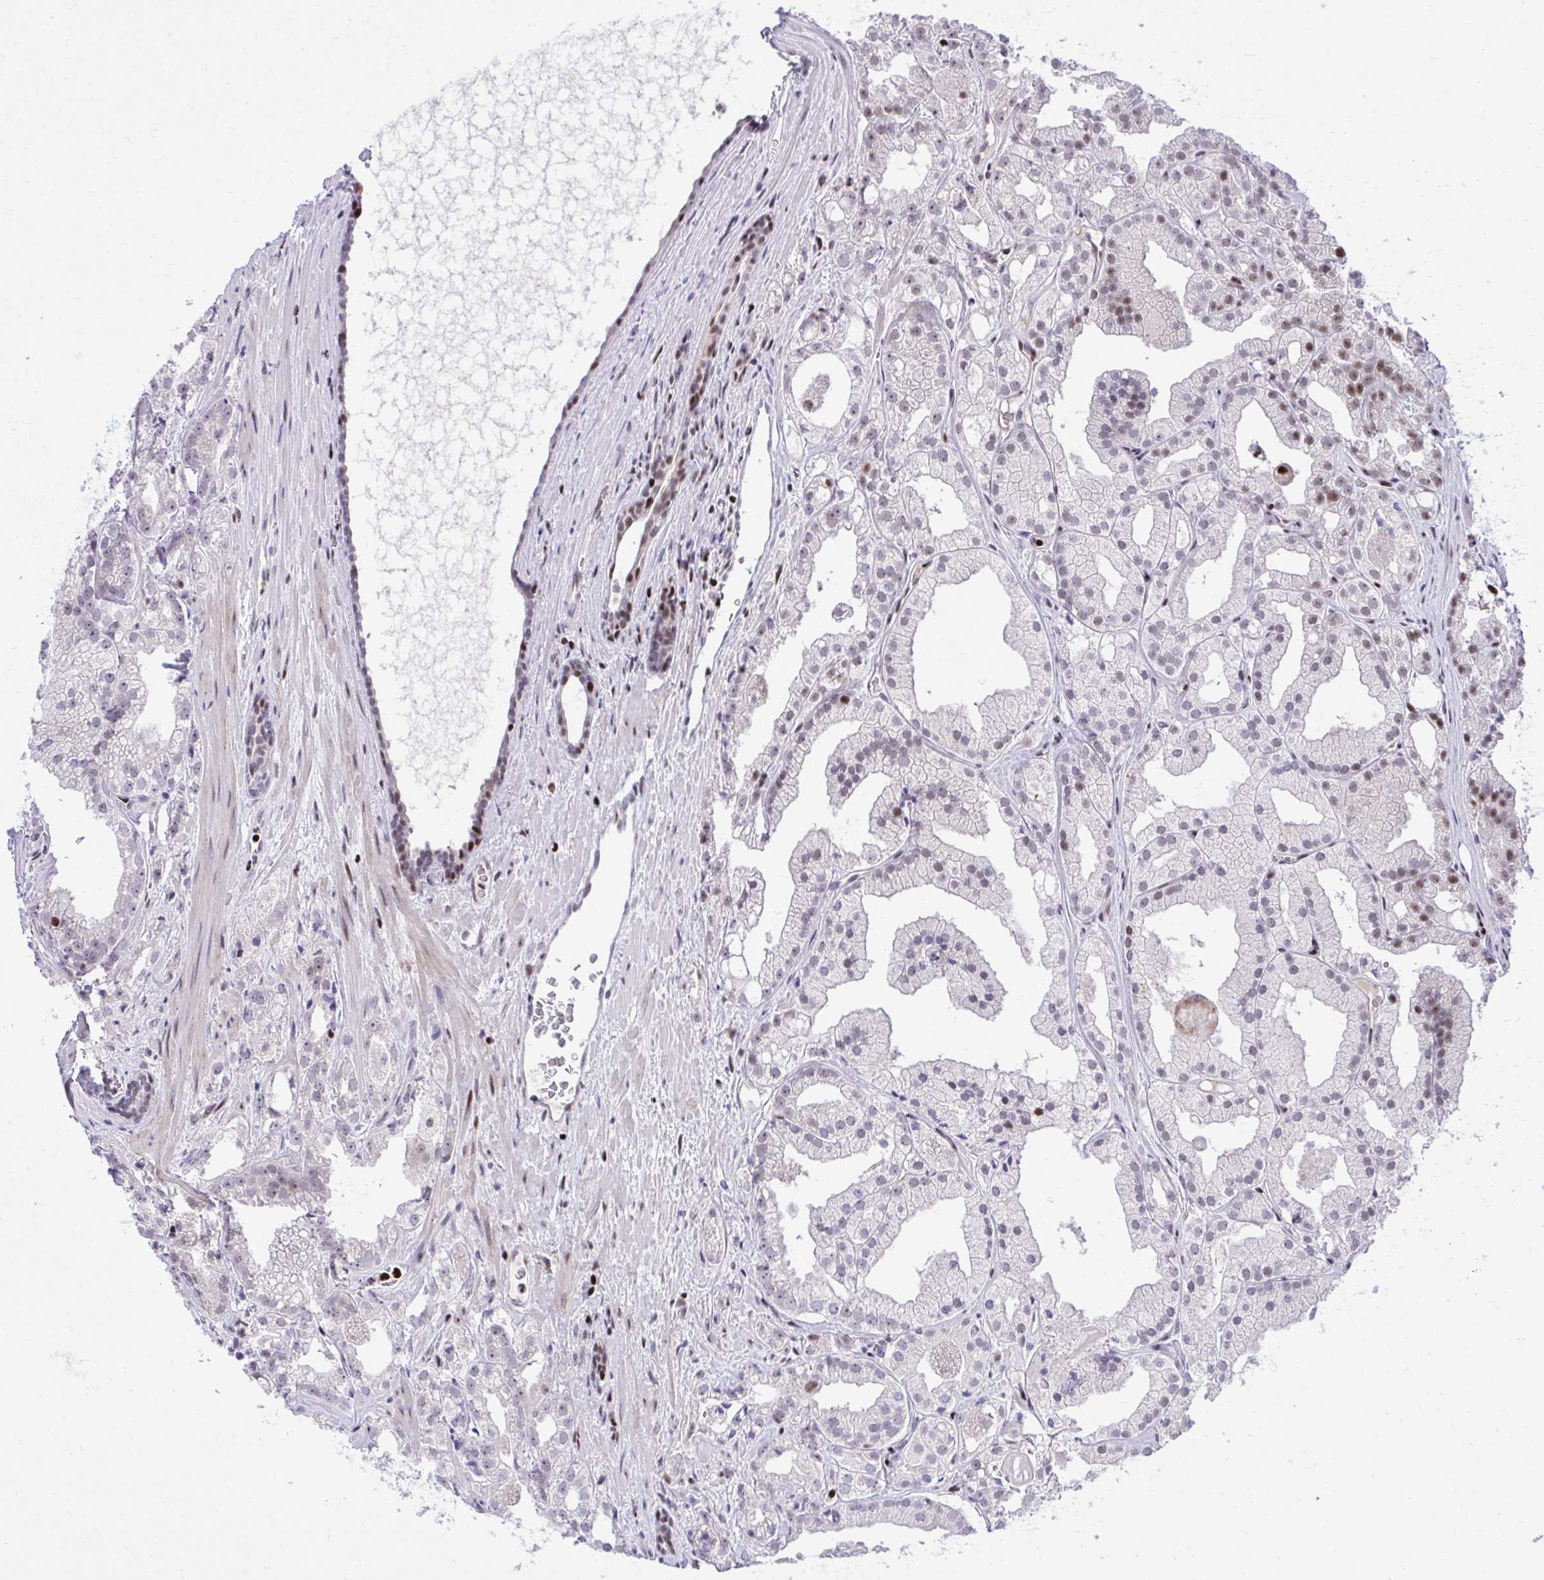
{"staining": {"intensity": "moderate", "quantity": "<25%", "location": "nuclear"}, "tissue": "prostate cancer", "cell_type": "Tumor cells", "image_type": "cancer", "snomed": [{"axis": "morphology", "description": "Adenocarcinoma, High grade"}, {"axis": "topography", "description": "Prostate"}], "caption": "Adenocarcinoma (high-grade) (prostate) tissue demonstrates moderate nuclear staining in about <25% of tumor cells The protein is shown in brown color, while the nuclei are stained blue.", "gene": "C14orf39", "patient": {"sex": "male", "age": 68}}